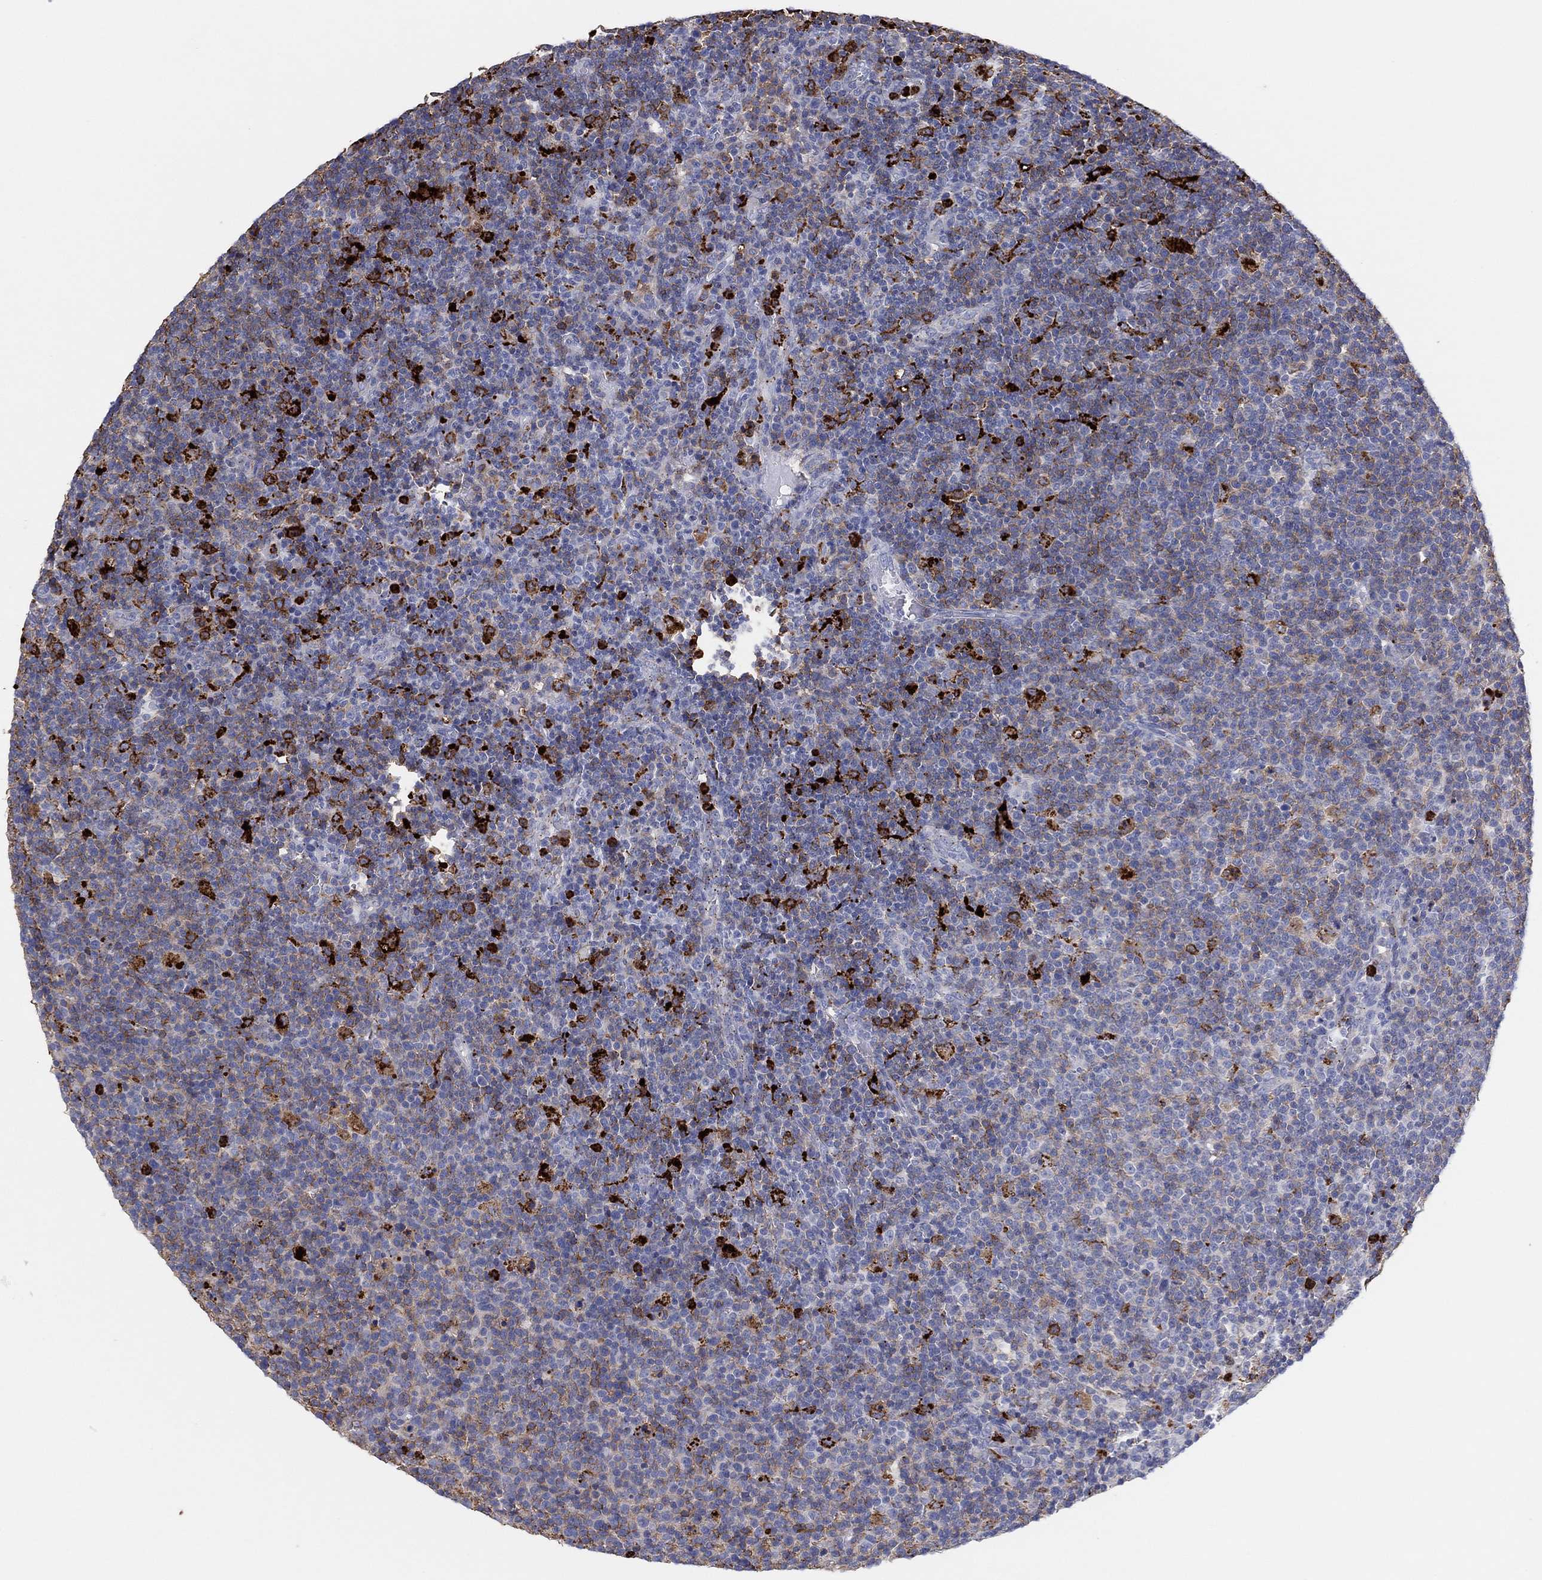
{"staining": {"intensity": "moderate", "quantity": "<25%", "location": "cytoplasmic/membranous"}, "tissue": "lymphoma", "cell_type": "Tumor cells", "image_type": "cancer", "snomed": [{"axis": "morphology", "description": "Malignant lymphoma, non-Hodgkin's type, High grade"}, {"axis": "topography", "description": "Lymph node"}], "caption": "The image demonstrates immunohistochemical staining of lymphoma. There is moderate cytoplasmic/membranous expression is appreciated in approximately <25% of tumor cells.", "gene": "PLAC8", "patient": {"sex": "male", "age": 61}}